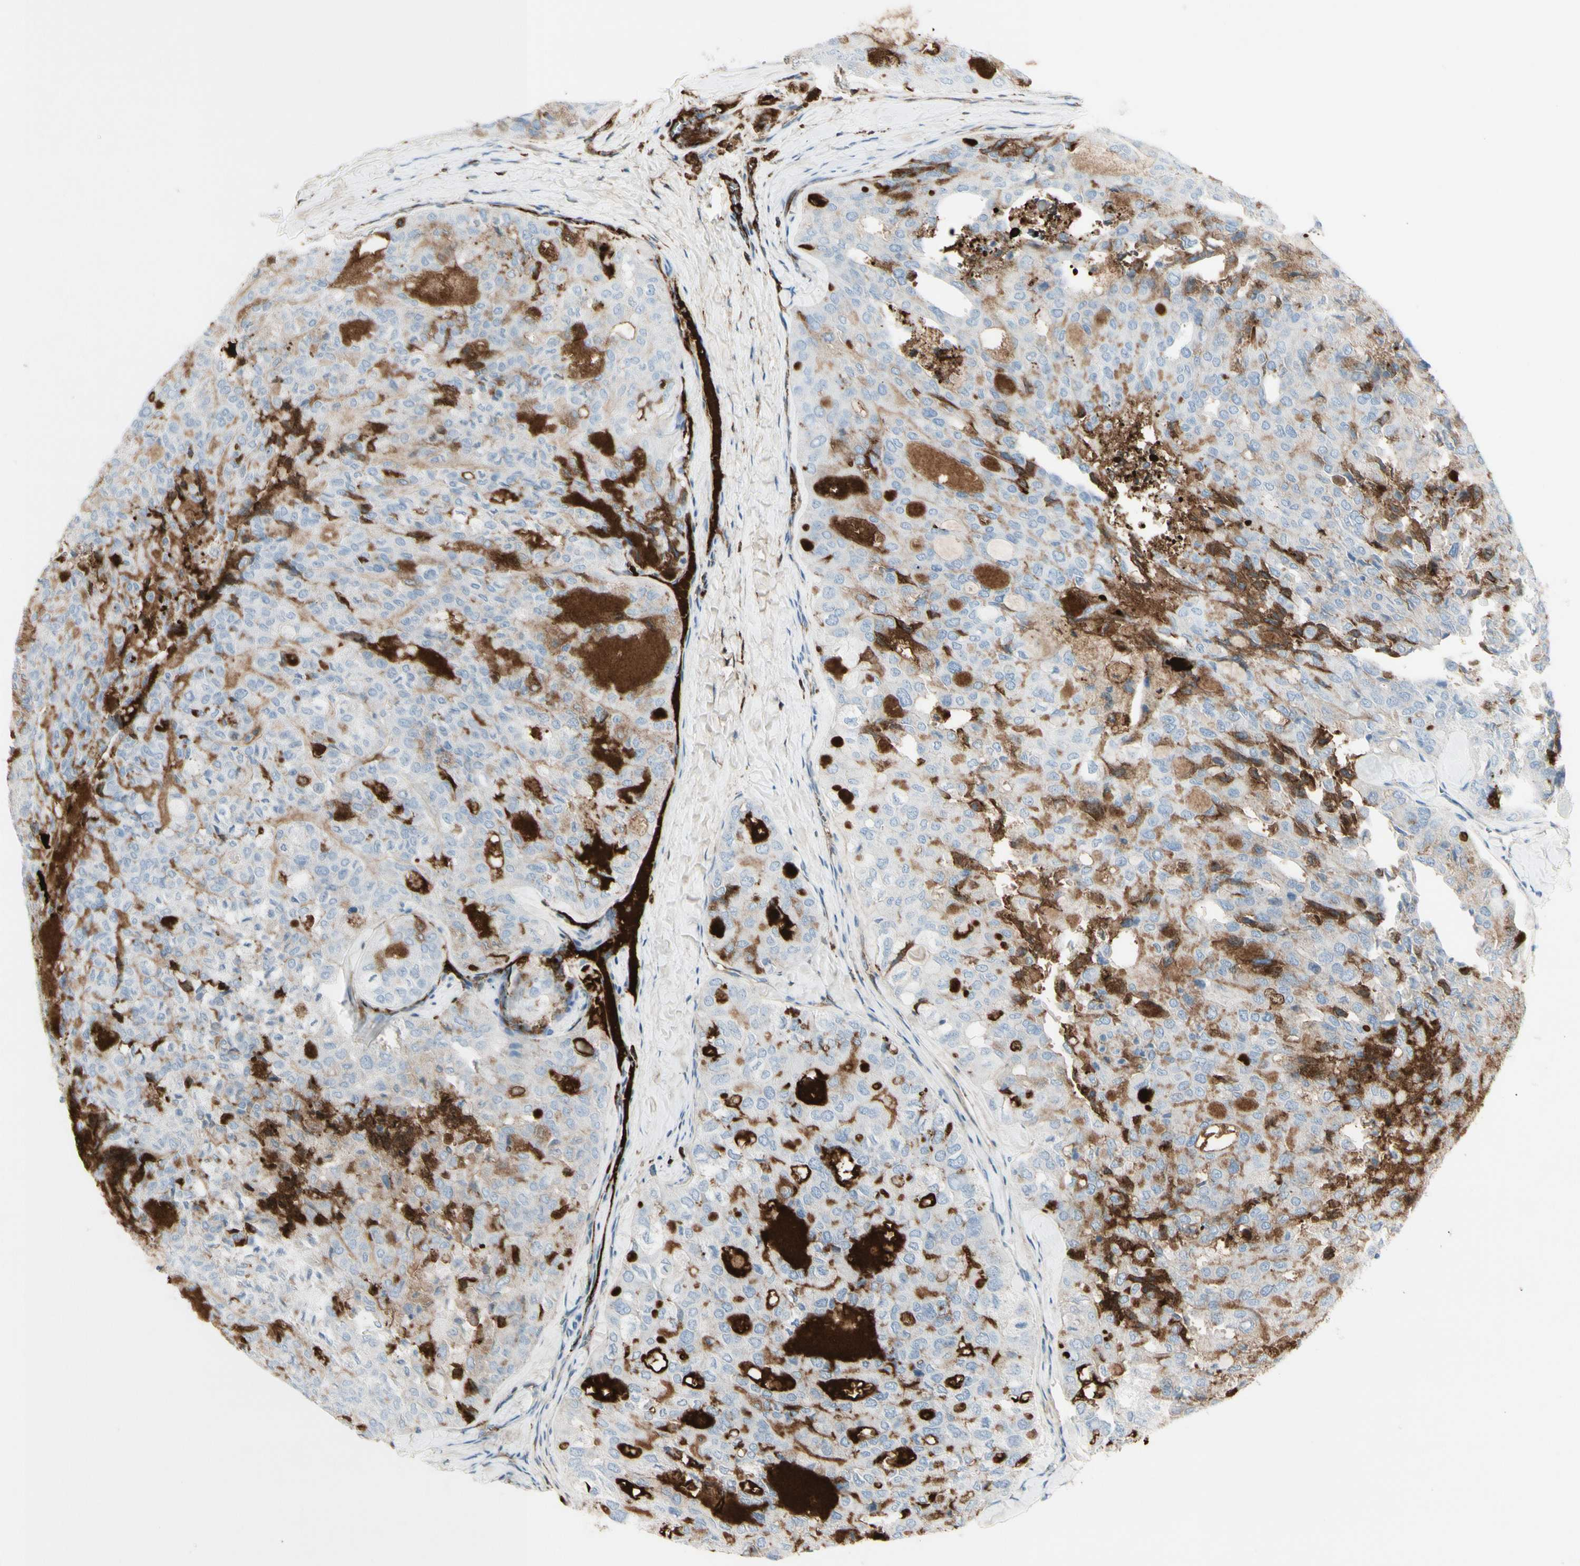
{"staining": {"intensity": "moderate", "quantity": "<25%", "location": "cytoplasmic/membranous"}, "tissue": "thyroid cancer", "cell_type": "Tumor cells", "image_type": "cancer", "snomed": [{"axis": "morphology", "description": "Follicular adenoma carcinoma, NOS"}, {"axis": "topography", "description": "Thyroid gland"}], "caption": "A brown stain shows moderate cytoplasmic/membranous positivity of a protein in human follicular adenoma carcinoma (thyroid) tumor cells. (DAB IHC with brightfield microscopy, high magnification).", "gene": "IGHG1", "patient": {"sex": "male", "age": 75}}